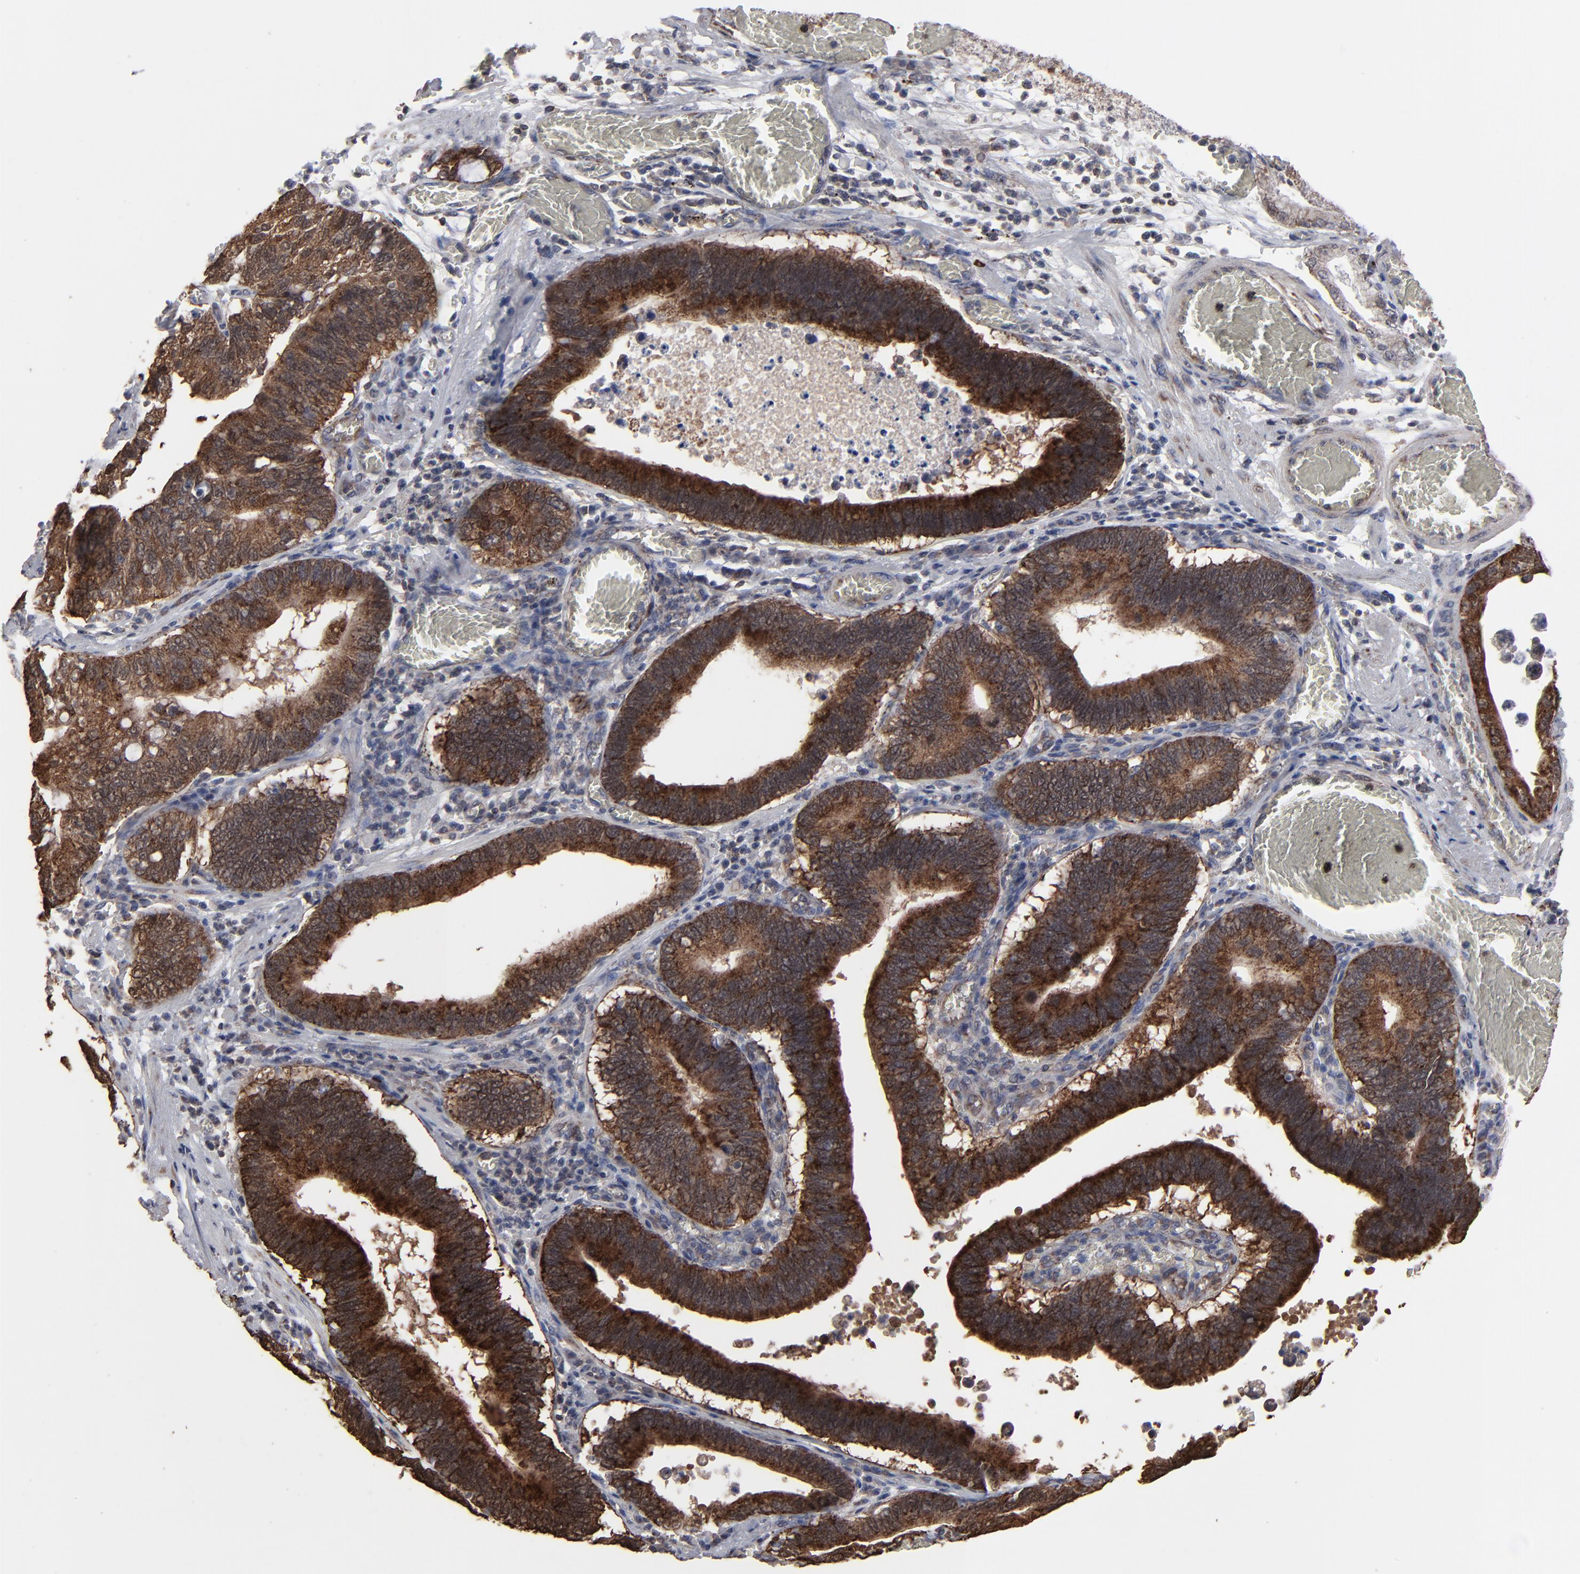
{"staining": {"intensity": "strong", "quantity": ">75%", "location": "cytoplasmic/membranous"}, "tissue": "stomach cancer", "cell_type": "Tumor cells", "image_type": "cancer", "snomed": [{"axis": "morphology", "description": "Adenocarcinoma, NOS"}, {"axis": "topography", "description": "Stomach"}, {"axis": "topography", "description": "Gastric cardia"}], "caption": "Protein expression analysis of stomach cancer (adenocarcinoma) demonstrates strong cytoplasmic/membranous positivity in approximately >75% of tumor cells.", "gene": "KIAA2026", "patient": {"sex": "male", "age": 59}}